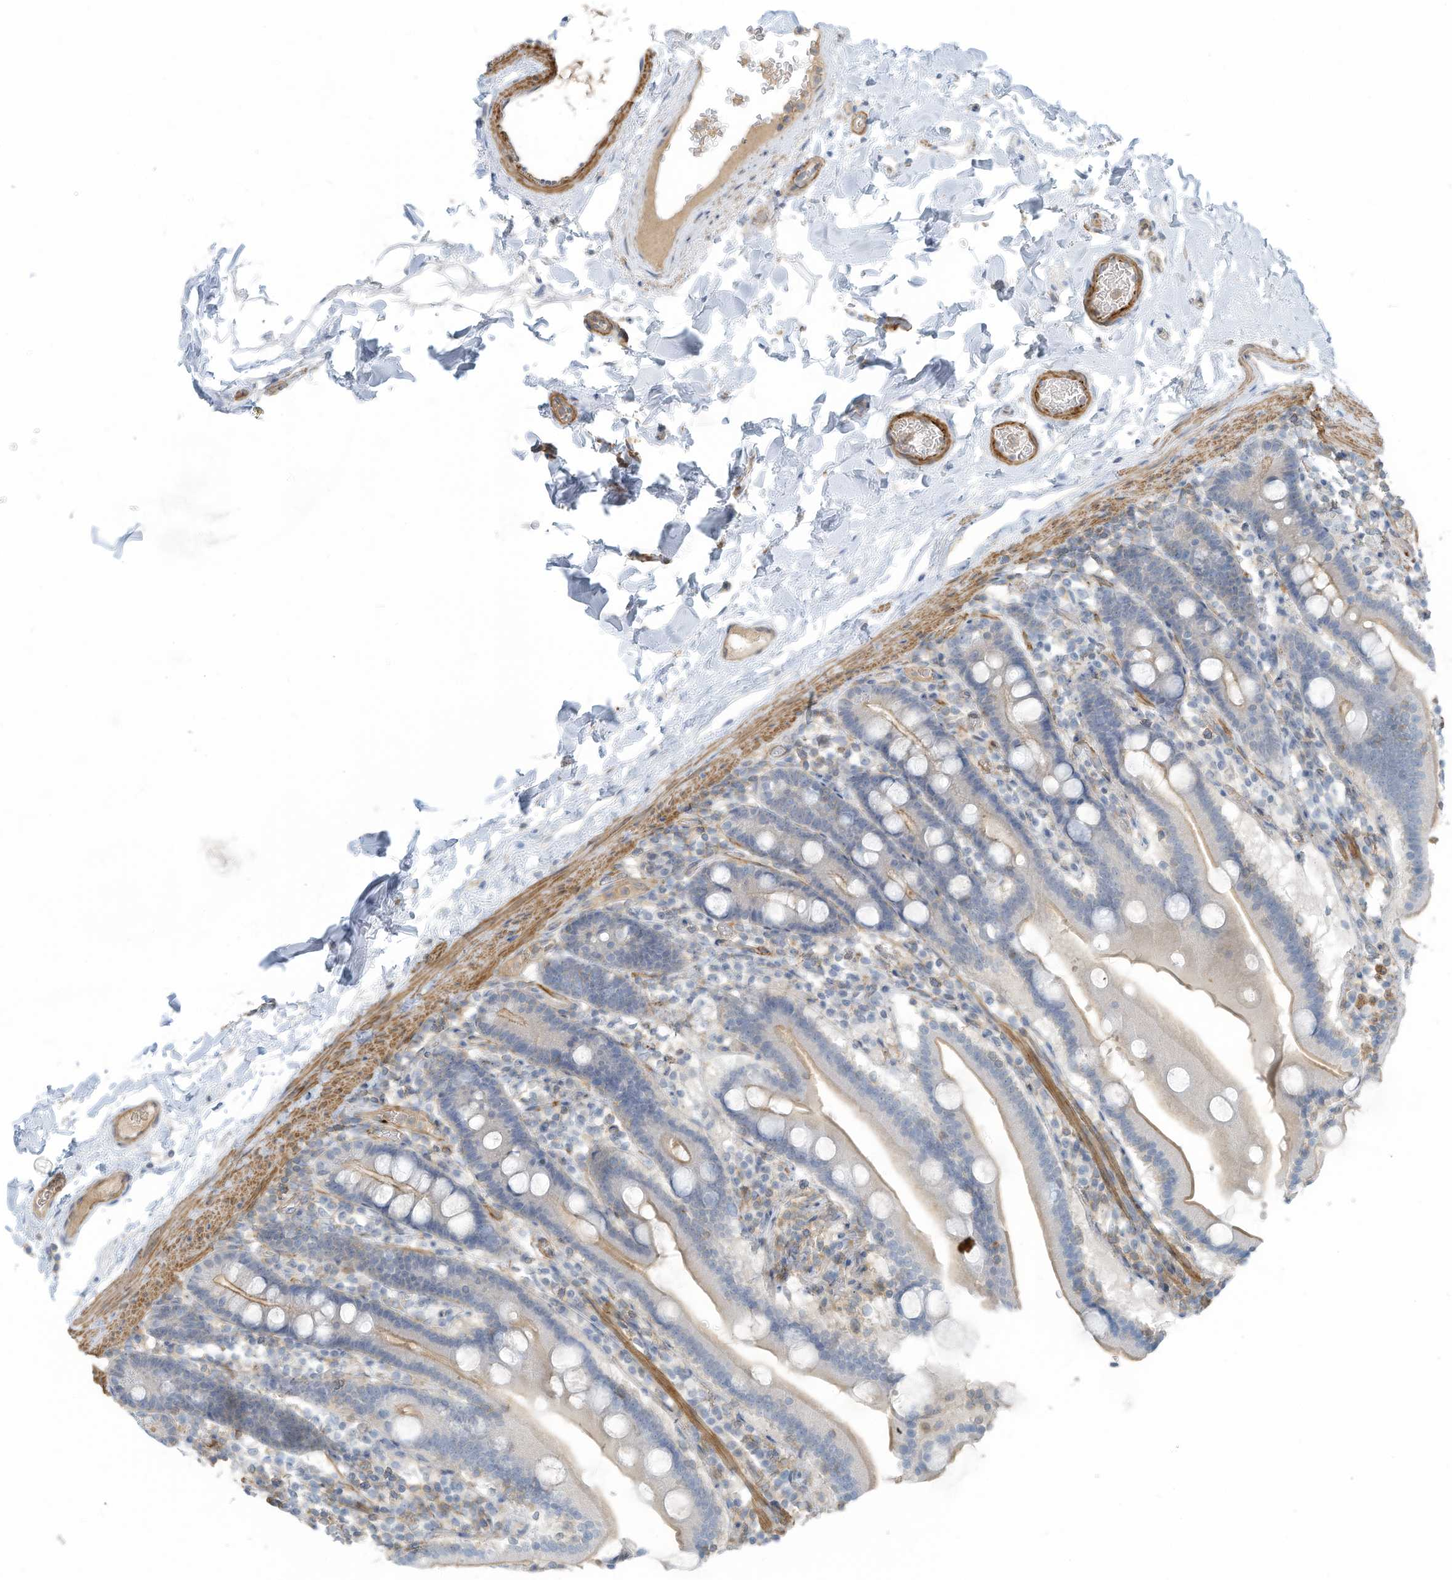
{"staining": {"intensity": "moderate", "quantity": "25%-75%", "location": "cytoplasmic/membranous"}, "tissue": "duodenum", "cell_type": "Glandular cells", "image_type": "normal", "snomed": [{"axis": "morphology", "description": "Normal tissue, NOS"}, {"axis": "topography", "description": "Duodenum"}], "caption": "Human duodenum stained with a brown dye shows moderate cytoplasmic/membranous positive expression in about 25%-75% of glandular cells.", "gene": "ZNF846", "patient": {"sex": "male", "age": 55}}